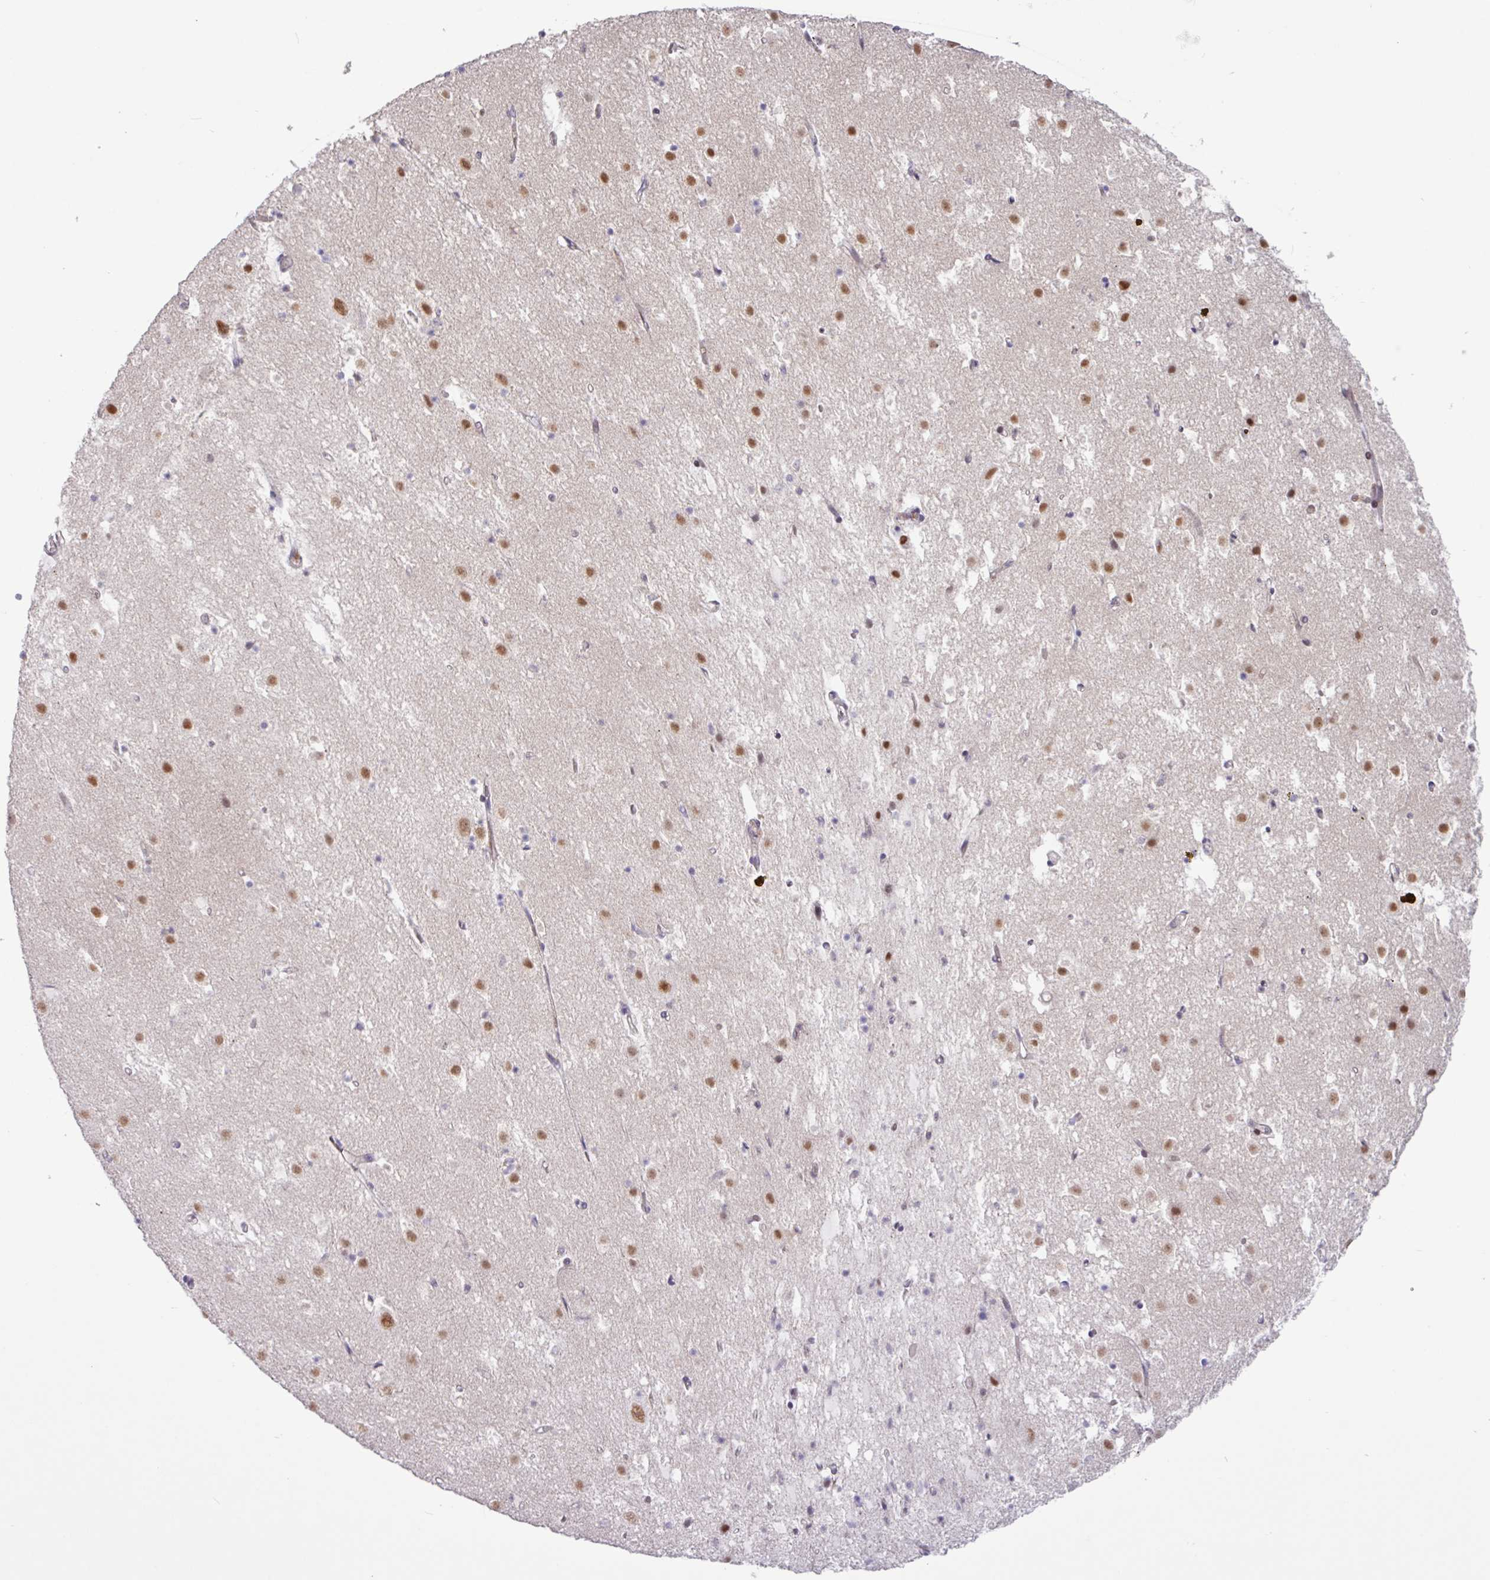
{"staining": {"intensity": "moderate", "quantity": "<25%", "location": "nuclear"}, "tissue": "caudate", "cell_type": "Glial cells", "image_type": "normal", "snomed": [{"axis": "morphology", "description": "Normal tissue, NOS"}, {"axis": "topography", "description": "Lateral ventricle wall"}], "caption": "DAB immunohistochemical staining of benign caudate shows moderate nuclear protein positivity in about <25% of glial cells. The staining is performed using DAB brown chromogen to label protein expression. The nuclei are counter-stained blue using hematoxylin.", "gene": "RTL3", "patient": {"sex": "male", "age": 58}}